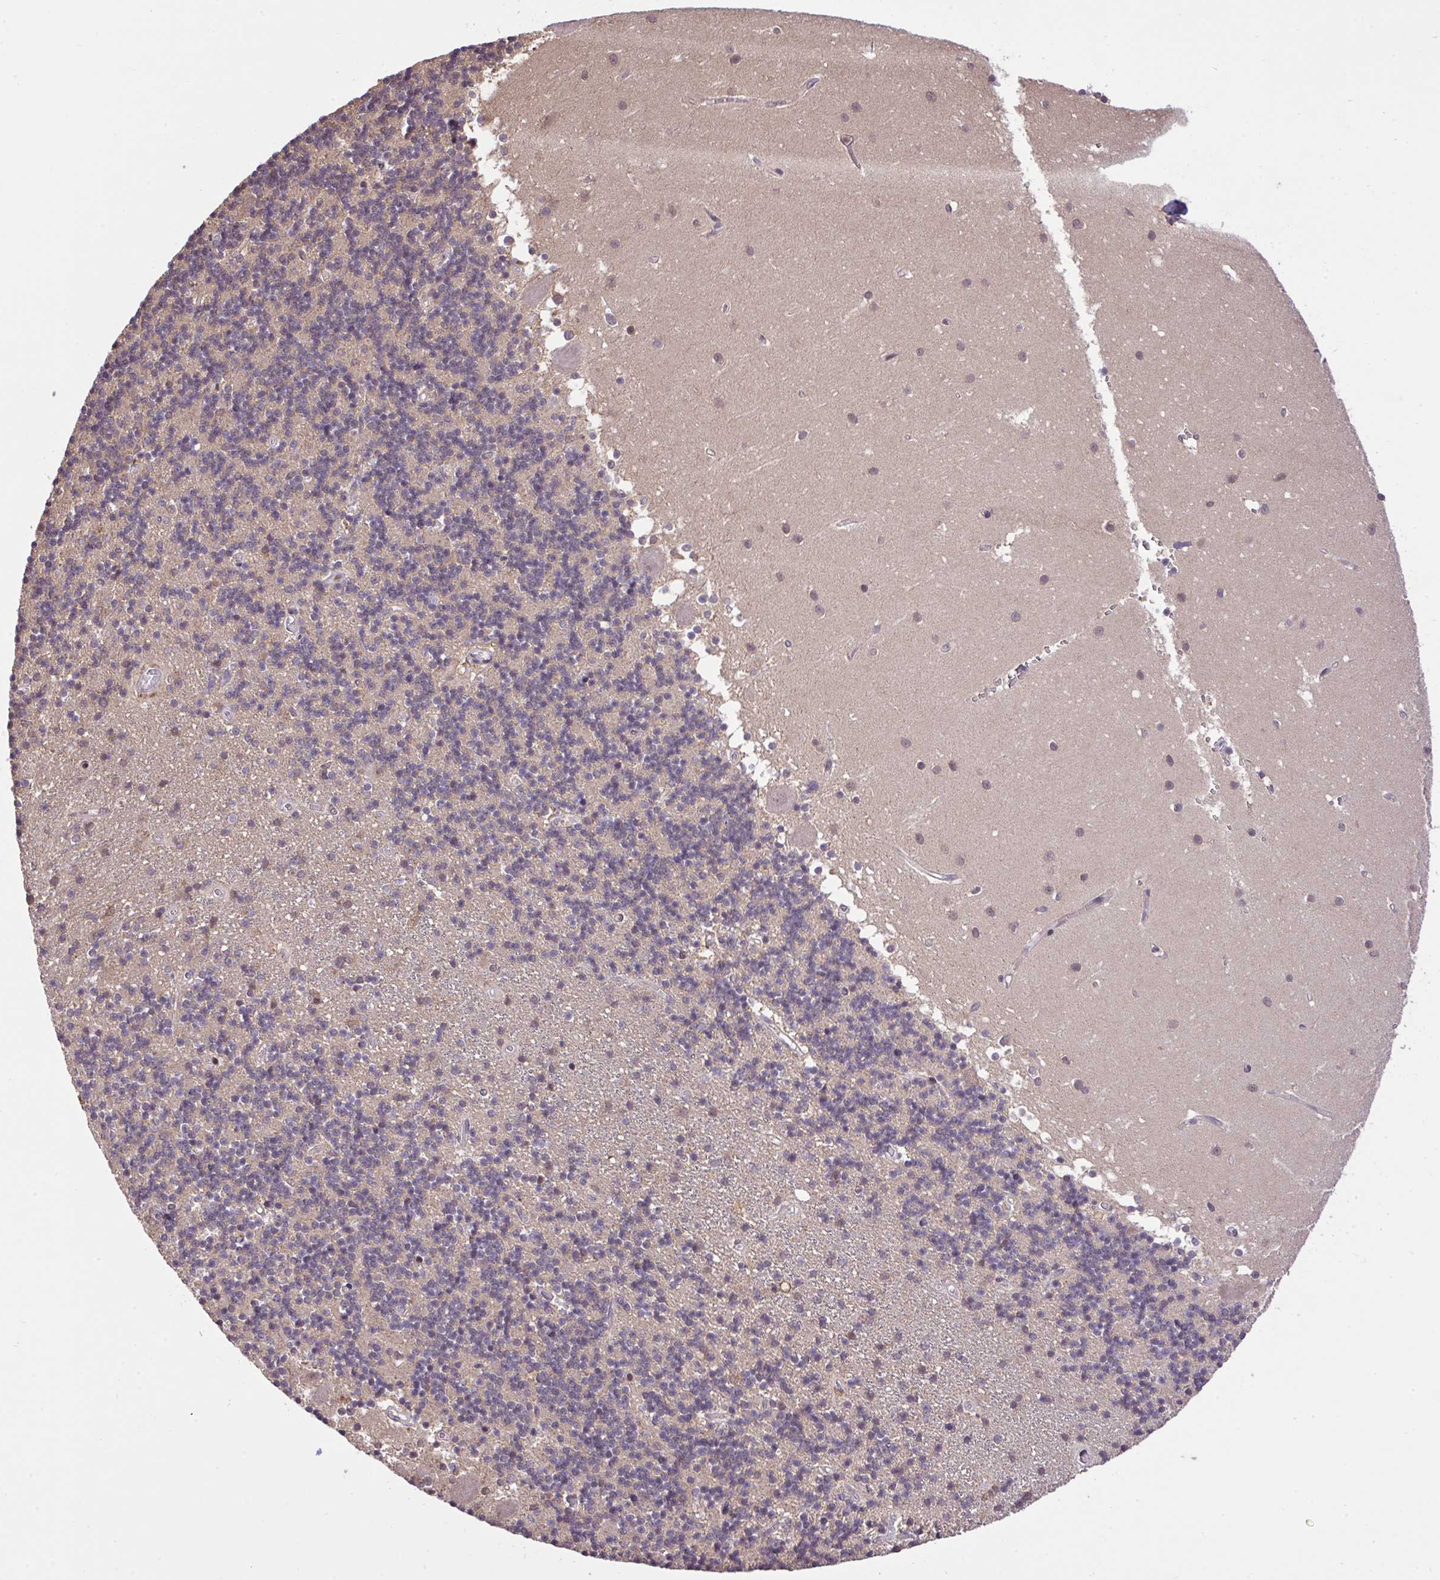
{"staining": {"intensity": "weak", "quantity": "<25%", "location": "nuclear"}, "tissue": "cerebellum", "cell_type": "Cells in granular layer", "image_type": "normal", "snomed": [{"axis": "morphology", "description": "Normal tissue, NOS"}, {"axis": "topography", "description": "Cerebellum"}], "caption": "The histopathology image exhibits no significant staining in cells in granular layer of cerebellum. (DAB (3,3'-diaminobenzidine) immunohistochemistry visualized using brightfield microscopy, high magnification).", "gene": "GLIS3", "patient": {"sex": "male", "age": 54}}